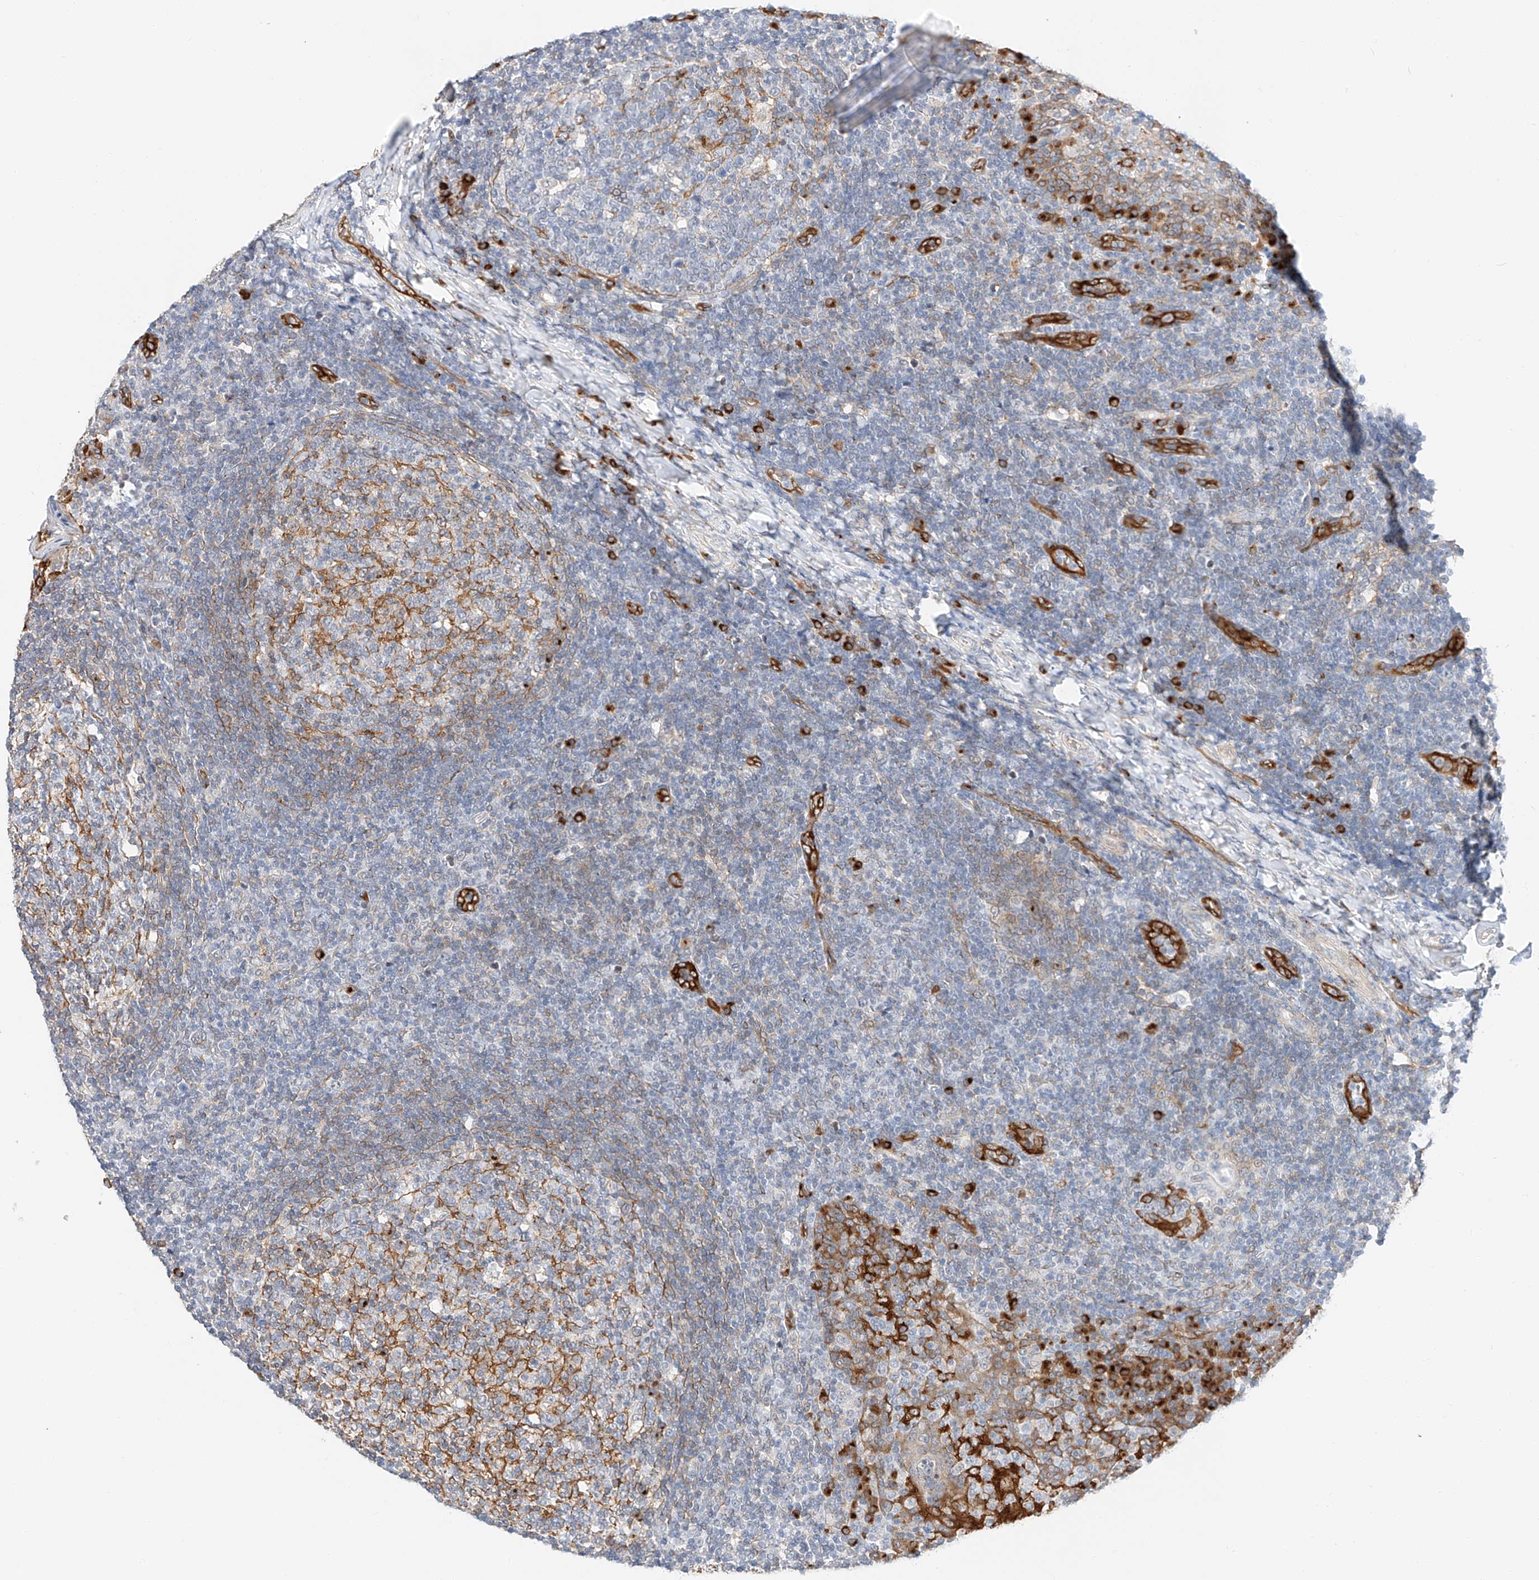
{"staining": {"intensity": "negative", "quantity": "none", "location": "none"}, "tissue": "tonsil", "cell_type": "Germinal center cells", "image_type": "normal", "snomed": [{"axis": "morphology", "description": "Normal tissue, NOS"}, {"axis": "topography", "description": "Tonsil"}], "caption": "There is no significant staining in germinal center cells of tonsil. (IHC, brightfield microscopy, high magnification).", "gene": "CARMIL1", "patient": {"sex": "female", "age": 19}}